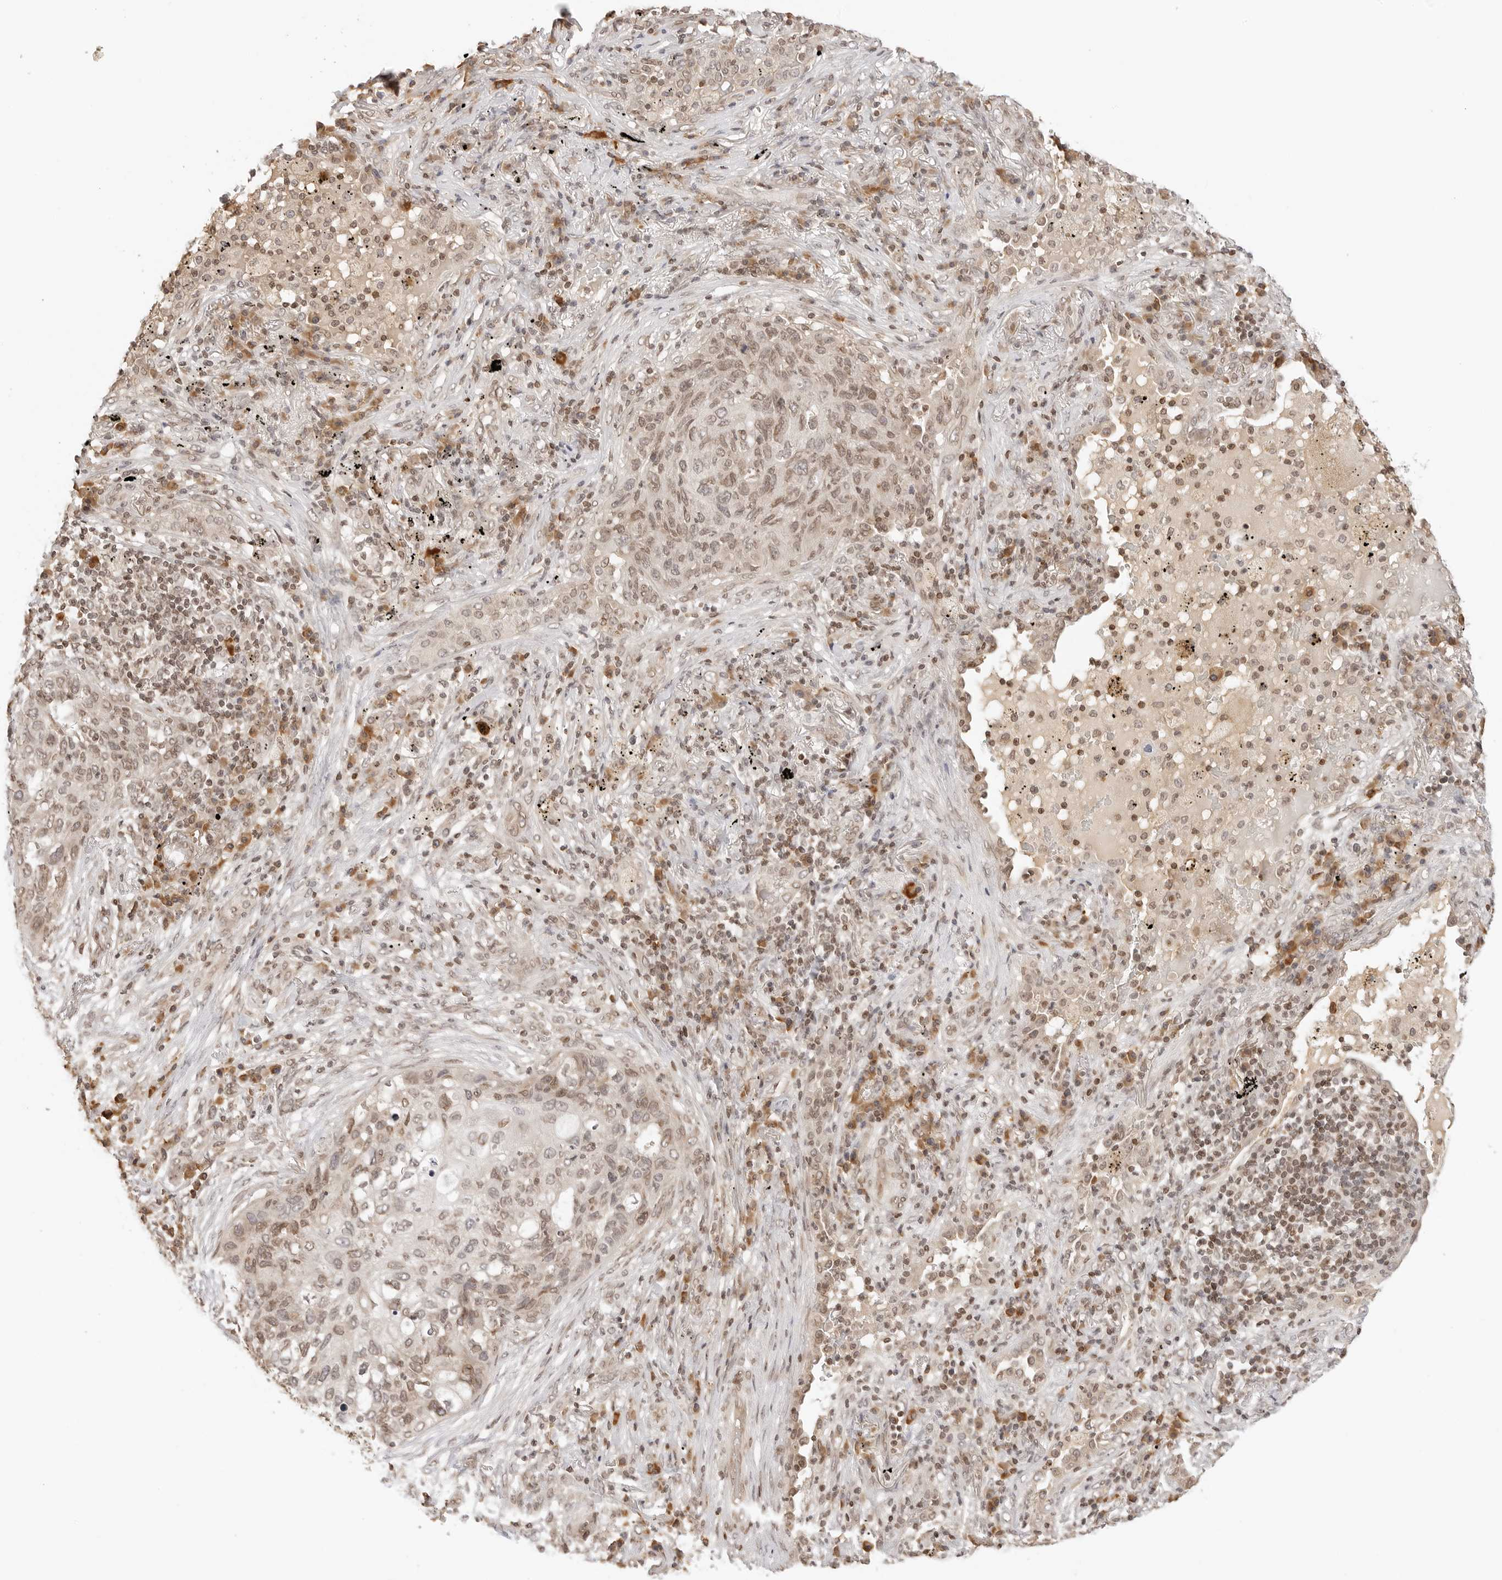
{"staining": {"intensity": "weak", "quantity": ">75%", "location": "nuclear"}, "tissue": "lung cancer", "cell_type": "Tumor cells", "image_type": "cancer", "snomed": [{"axis": "morphology", "description": "Squamous cell carcinoma, NOS"}, {"axis": "topography", "description": "Lung"}], "caption": "The image exhibits a brown stain indicating the presence of a protein in the nuclear of tumor cells in squamous cell carcinoma (lung).", "gene": "POLH", "patient": {"sex": "female", "age": 63}}